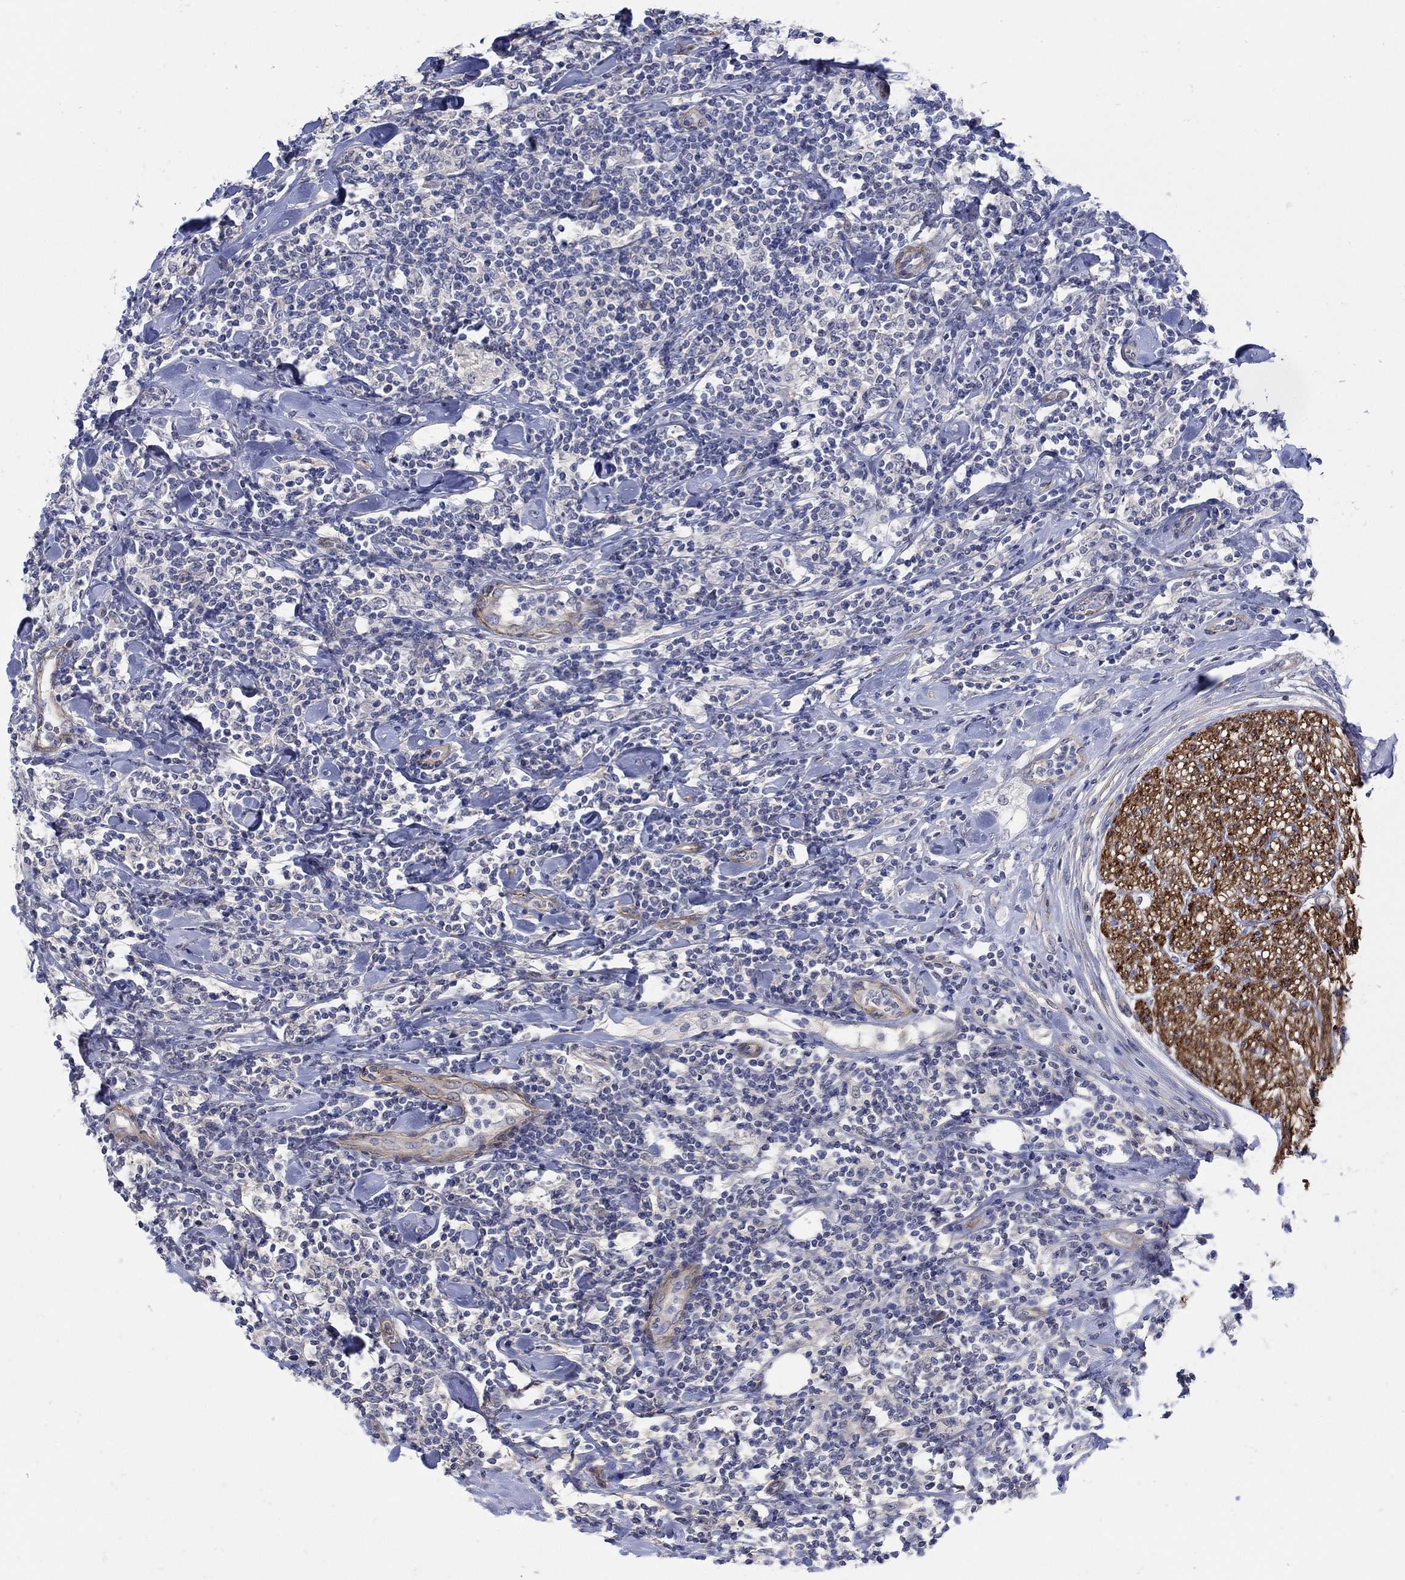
{"staining": {"intensity": "negative", "quantity": "none", "location": "none"}, "tissue": "lymphoma", "cell_type": "Tumor cells", "image_type": "cancer", "snomed": [{"axis": "morphology", "description": "Malignant lymphoma, non-Hodgkin's type, High grade"}, {"axis": "topography", "description": "Lymph node"}], "caption": "DAB immunohistochemical staining of malignant lymphoma, non-Hodgkin's type (high-grade) exhibits no significant positivity in tumor cells.", "gene": "SCN7A", "patient": {"sex": "female", "age": 84}}